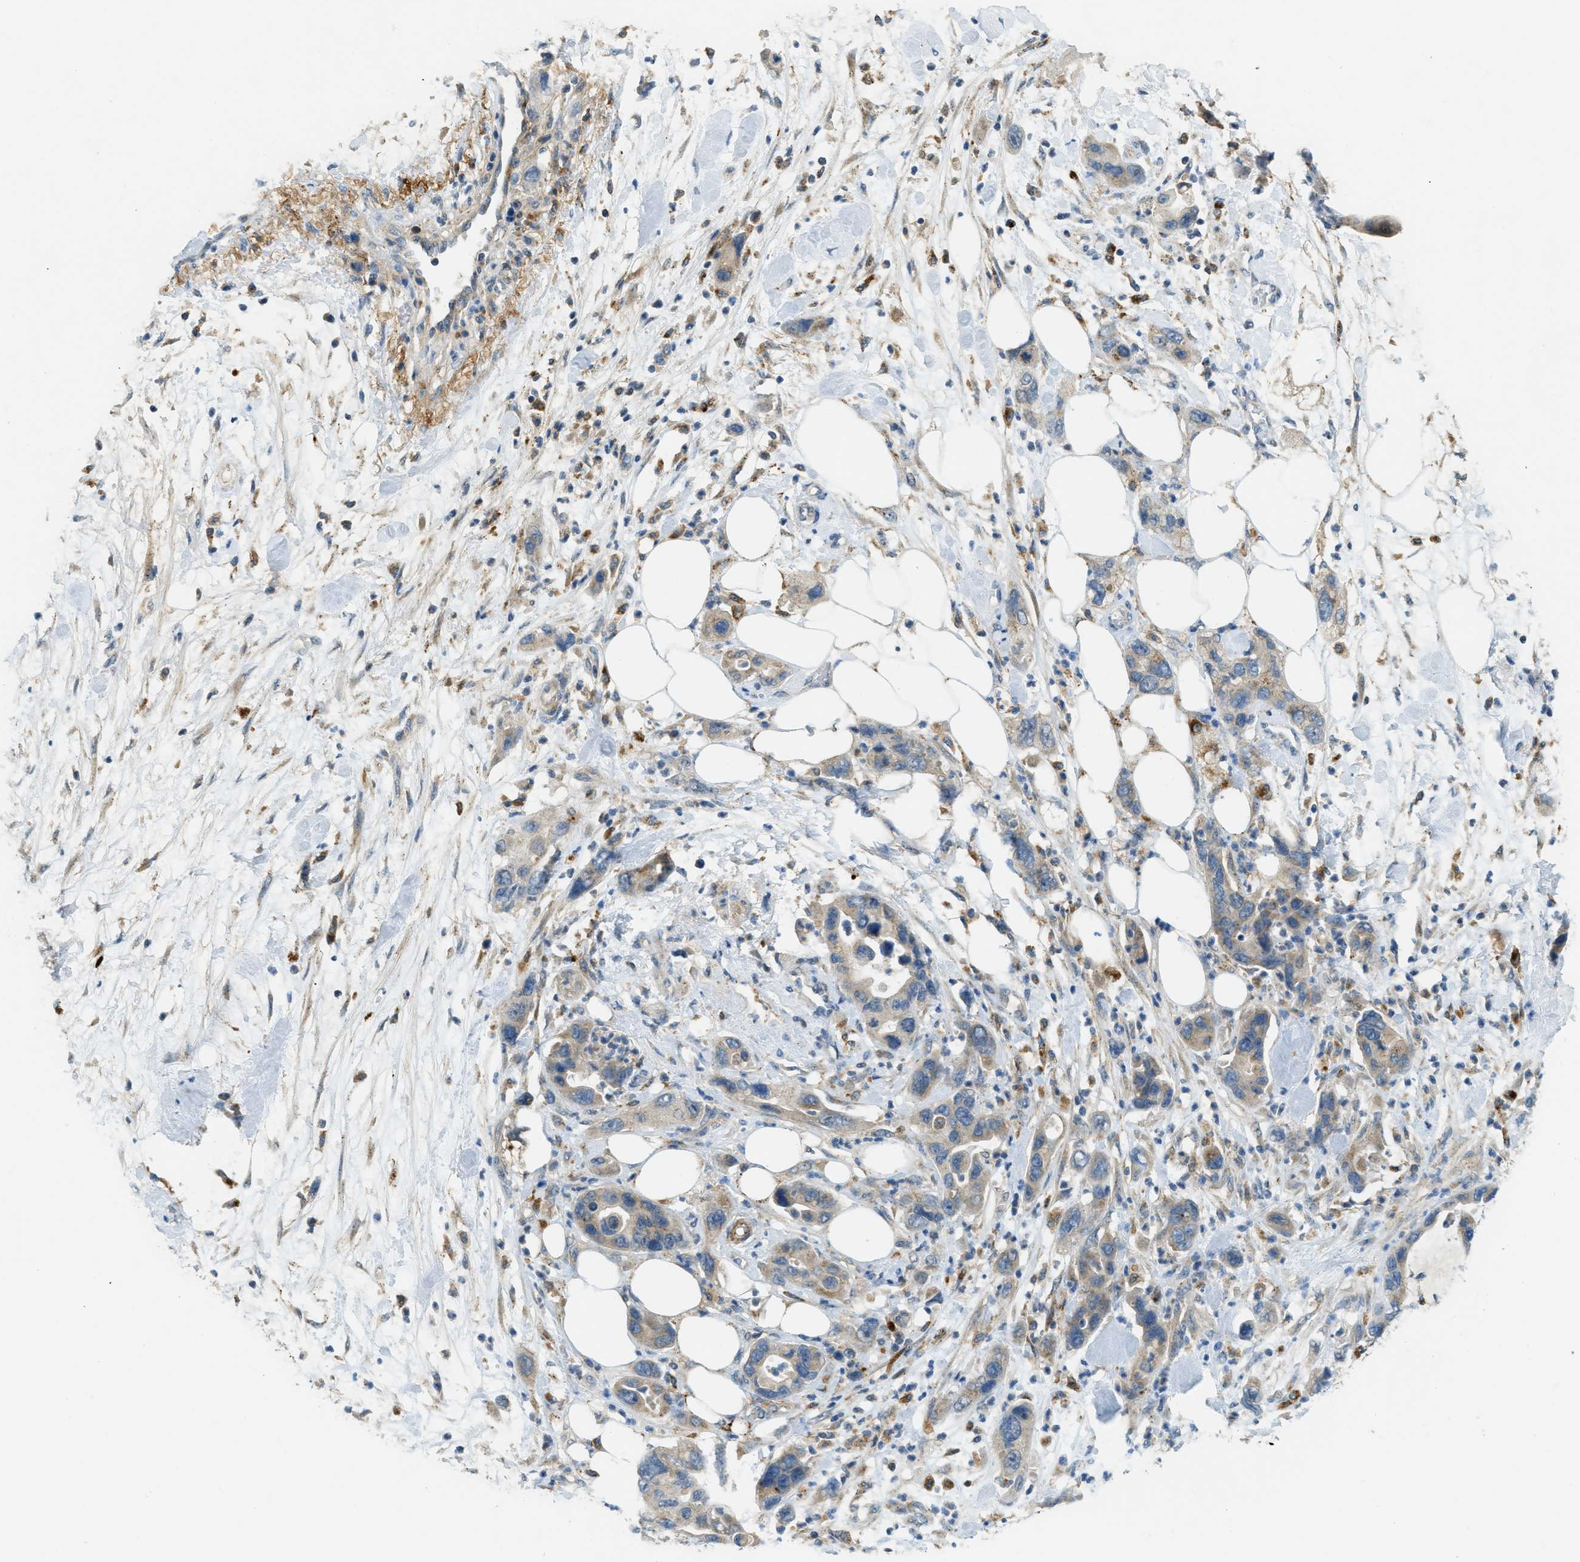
{"staining": {"intensity": "weak", "quantity": "<25%", "location": "cytoplasmic/membranous"}, "tissue": "pancreatic cancer", "cell_type": "Tumor cells", "image_type": "cancer", "snomed": [{"axis": "morphology", "description": "Normal tissue, NOS"}, {"axis": "morphology", "description": "Adenocarcinoma, NOS"}, {"axis": "topography", "description": "Pancreas"}], "caption": "Pancreatic cancer stained for a protein using immunohistochemistry (IHC) demonstrates no staining tumor cells.", "gene": "PLBD2", "patient": {"sex": "female", "age": 71}}